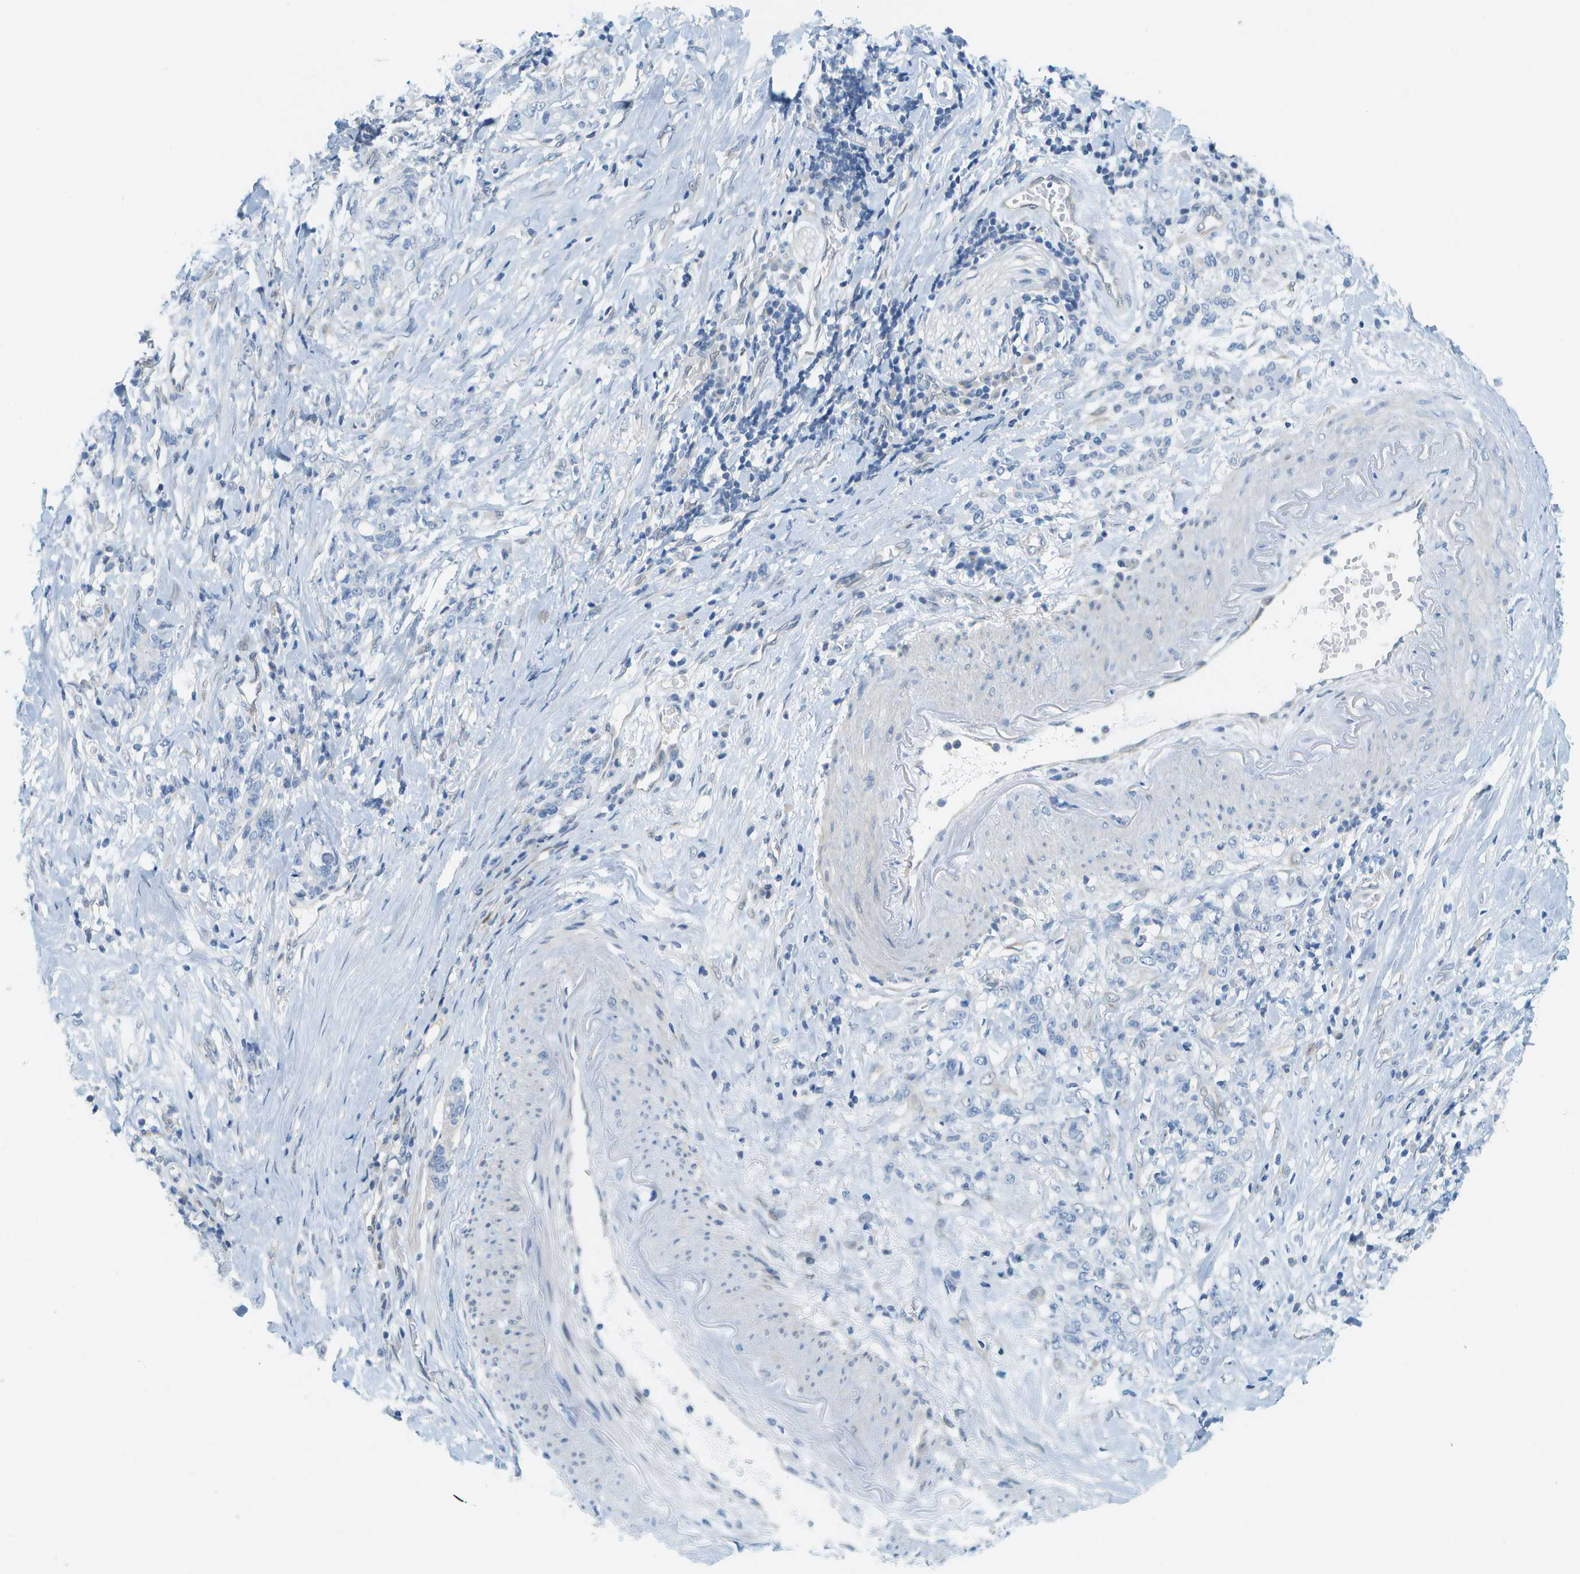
{"staining": {"intensity": "negative", "quantity": "none", "location": "none"}, "tissue": "stomach cancer", "cell_type": "Tumor cells", "image_type": "cancer", "snomed": [{"axis": "morphology", "description": "Adenocarcinoma, NOS"}, {"axis": "topography", "description": "Stomach, lower"}], "caption": "Protein analysis of stomach cancer displays no significant staining in tumor cells. (Stains: DAB immunohistochemistry (IHC) with hematoxylin counter stain, Microscopy: brightfield microscopy at high magnification).", "gene": "CUL9", "patient": {"sex": "male", "age": 88}}